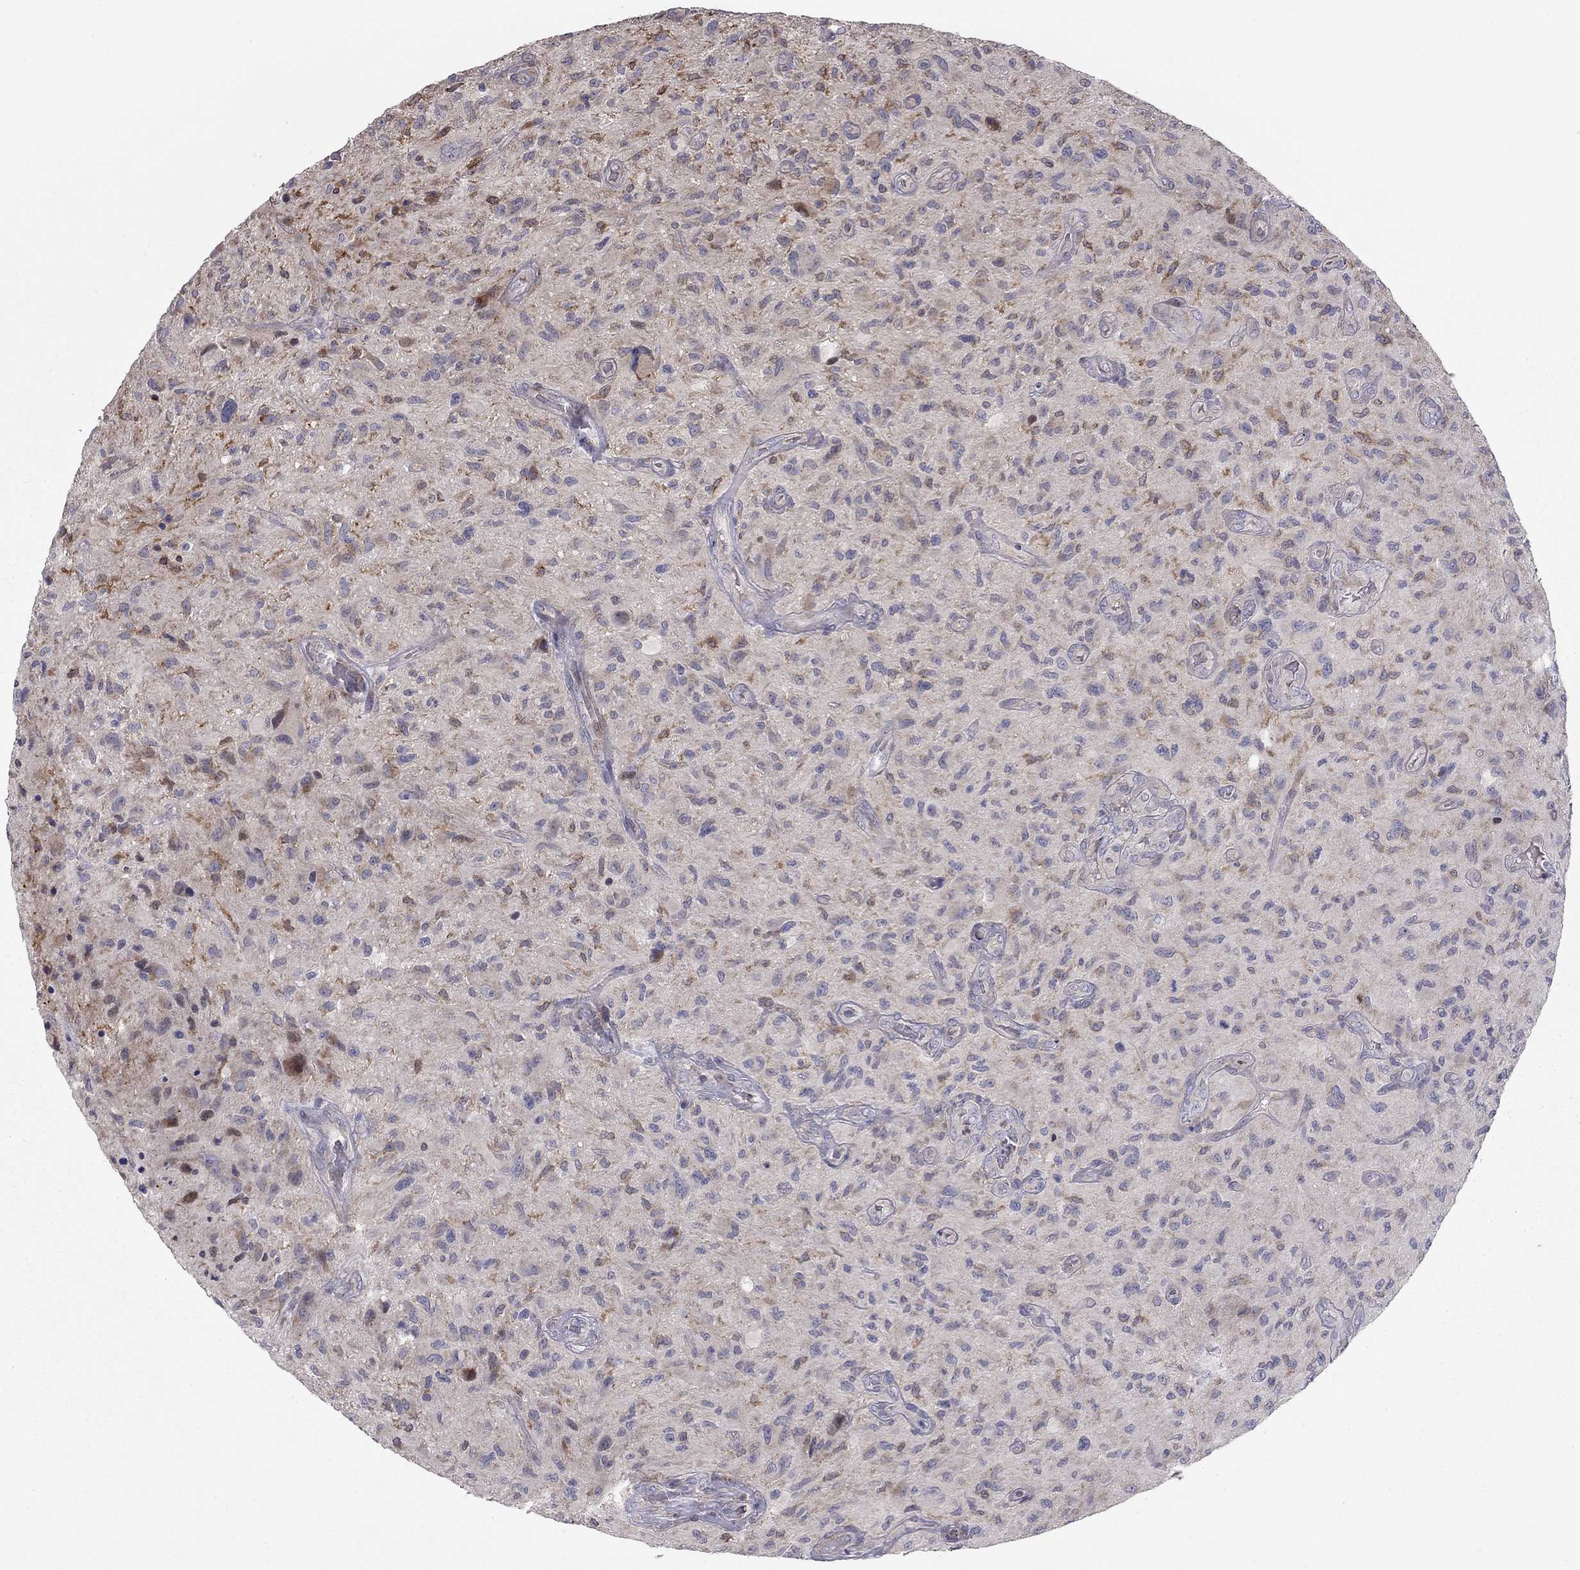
{"staining": {"intensity": "moderate", "quantity": "<25%", "location": "cytoplasmic/membranous"}, "tissue": "glioma", "cell_type": "Tumor cells", "image_type": "cancer", "snomed": [{"axis": "morphology", "description": "Glioma, malignant, NOS"}, {"axis": "morphology", "description": "Glioma, malignant, High grade"}, {"axis": "topography", "description": "Brain"}], "caption": "An image showing moderate cytoplasmic/membranous expression in about <25% of tumor cells in glioma, as visualized by brown immunohistochemical staining.", "gene": "DUSP7", "patient": {"sex": "female", "age": 71}}